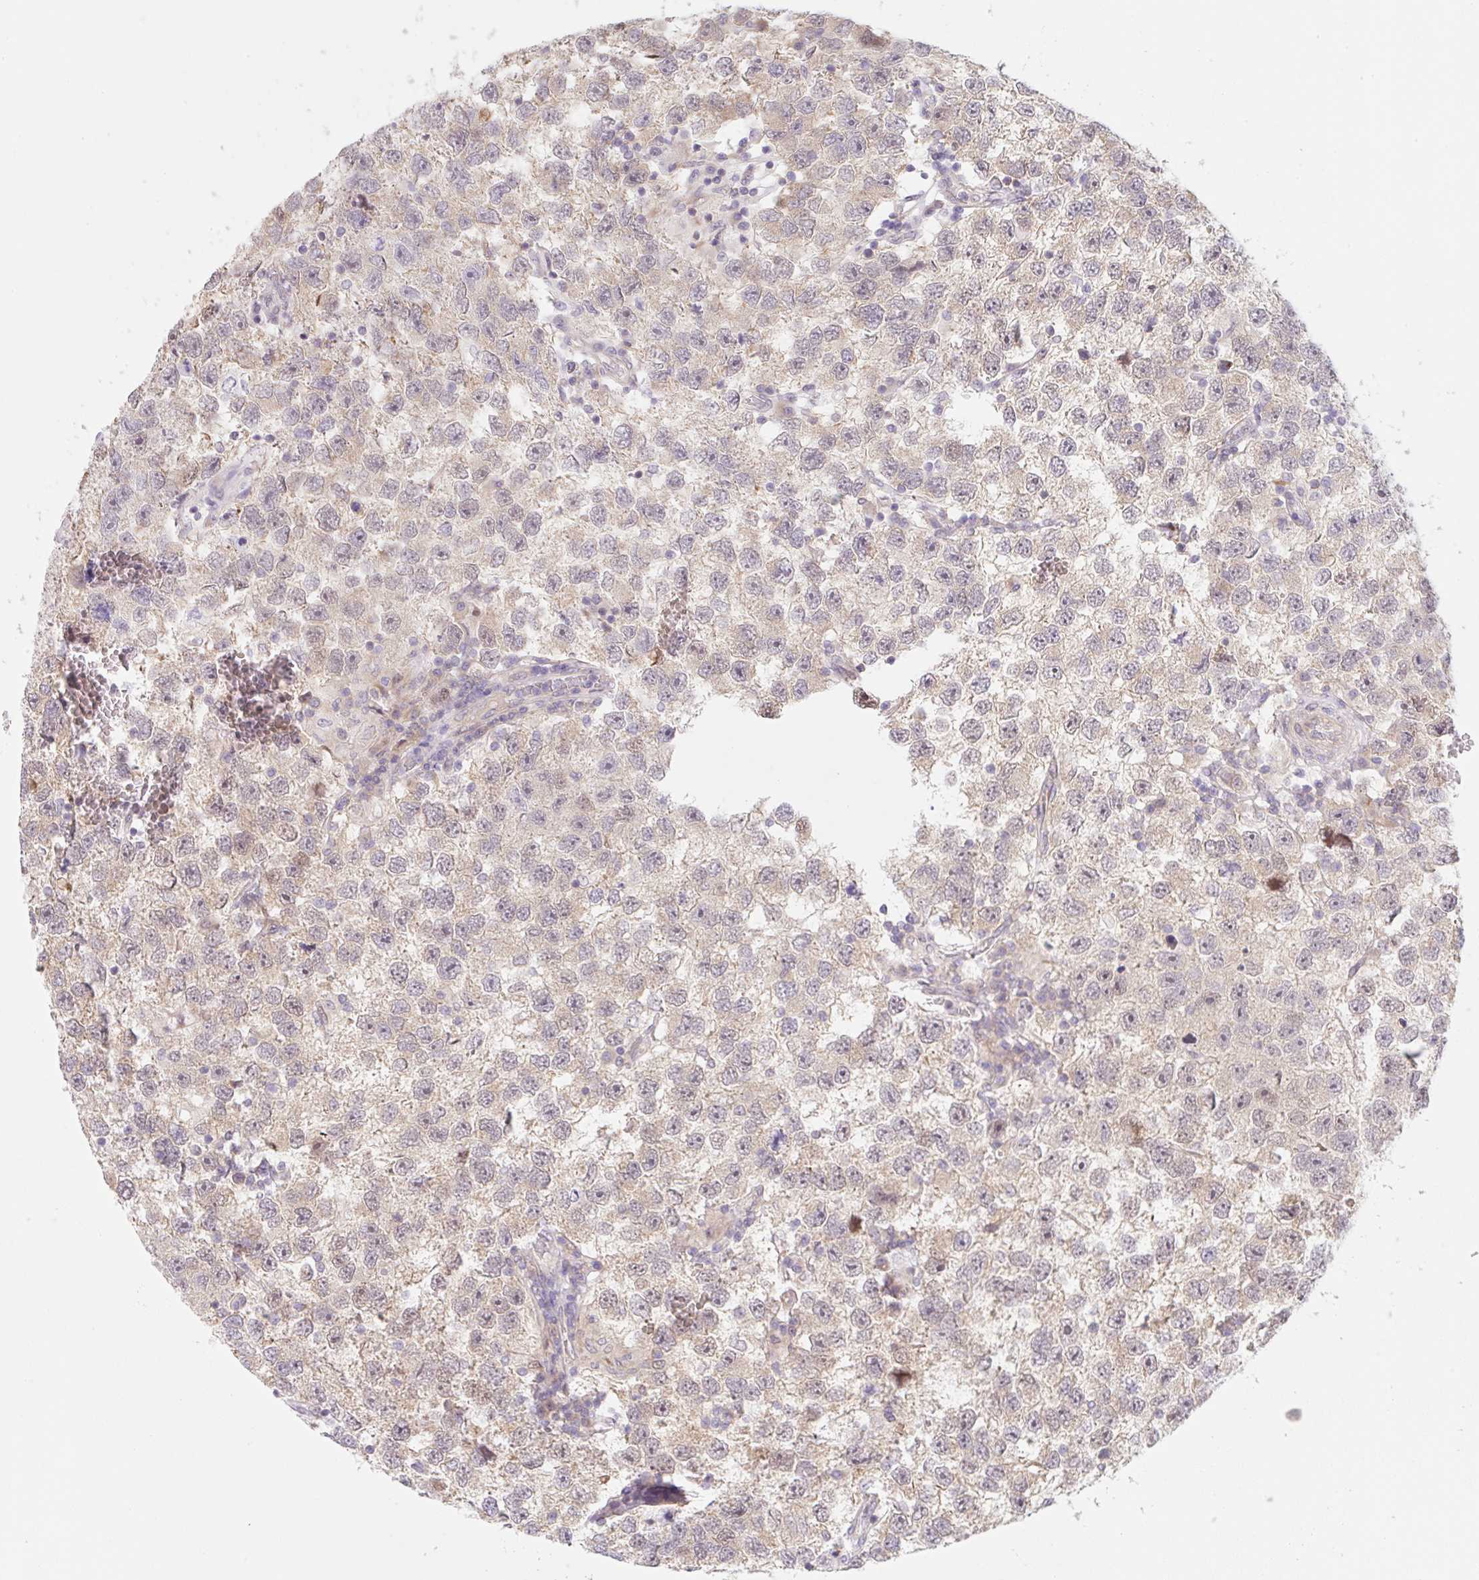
{"staining": {"intensity": "weak", "quantity": "25%-75%", "location": "cytoplasmic/membranous"}, "tissue": "testis cancer", "cell_type": "Tumor cells", "image_type": "cancer", "snomed": [{"axis": "morphology", "description": "Seminoma, NOS"}, {"axis": "topography", "description": "Testis"}], "caption": "Seminoma (testis) stained with DAB immunohistochemistry demonstrates low levels of weak cytoplasmic/membranous staining in about 25%-75% of tumor cells.", "gene": "TBPL2", "patient": {"sex": "male", "age": 26}}